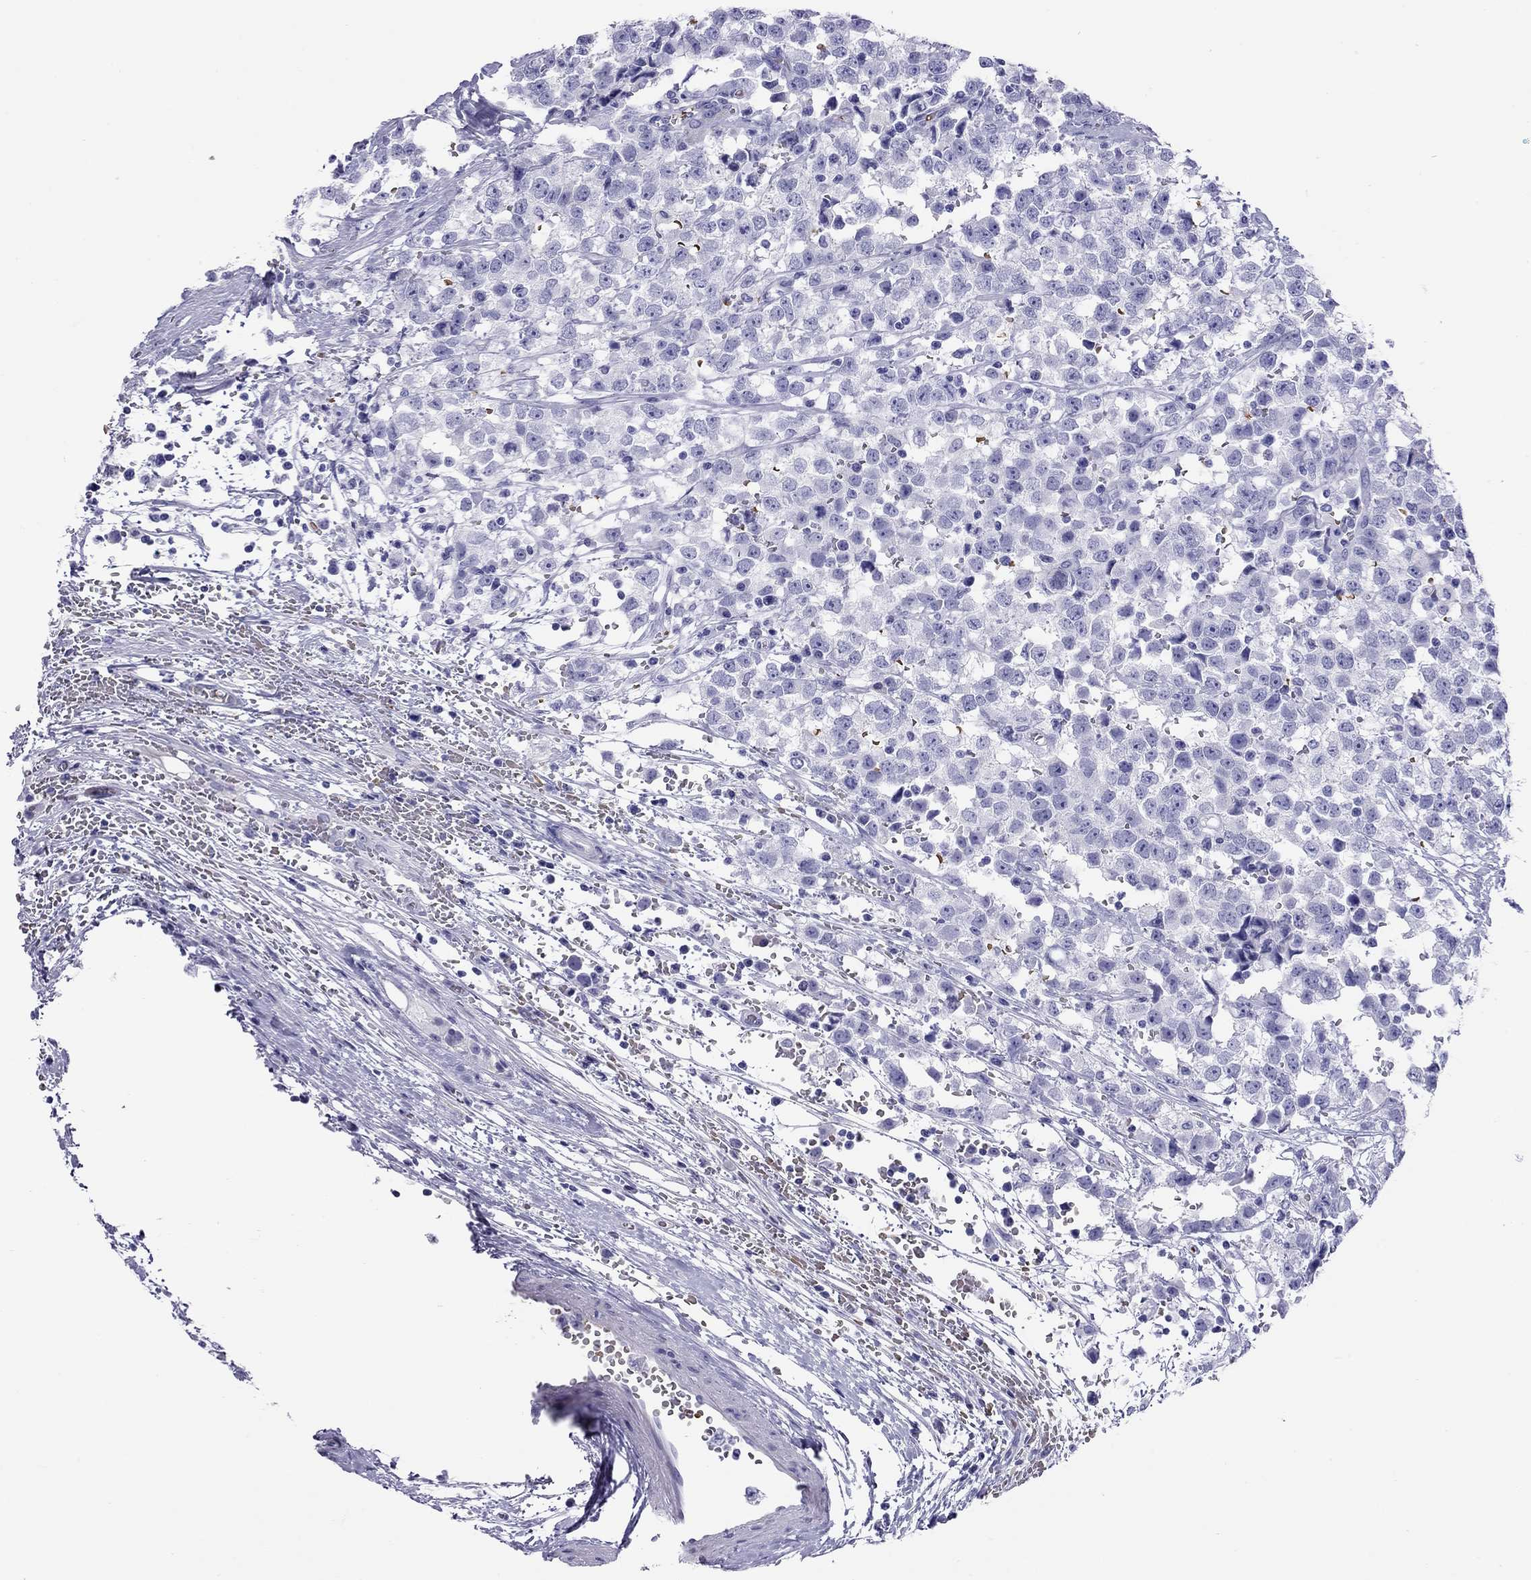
{"staining": {"intensity": "negative", "quantity": "none", "location": "none"}, "tissue": "testis cancer", "cell_type": "Tumor cells", "image_type": "cancer", "snomed": [{"axis": "morphology", "description": "Seminoma, NOS"}, {"axis": "topography", "description": "Testis"}], "caption": "This is an immunohistochemistry image of human testis seminoma. There is no positivity in tumor cells.", "gene": "PTPRN", "patient": {"sex": "male", "age": 34}}